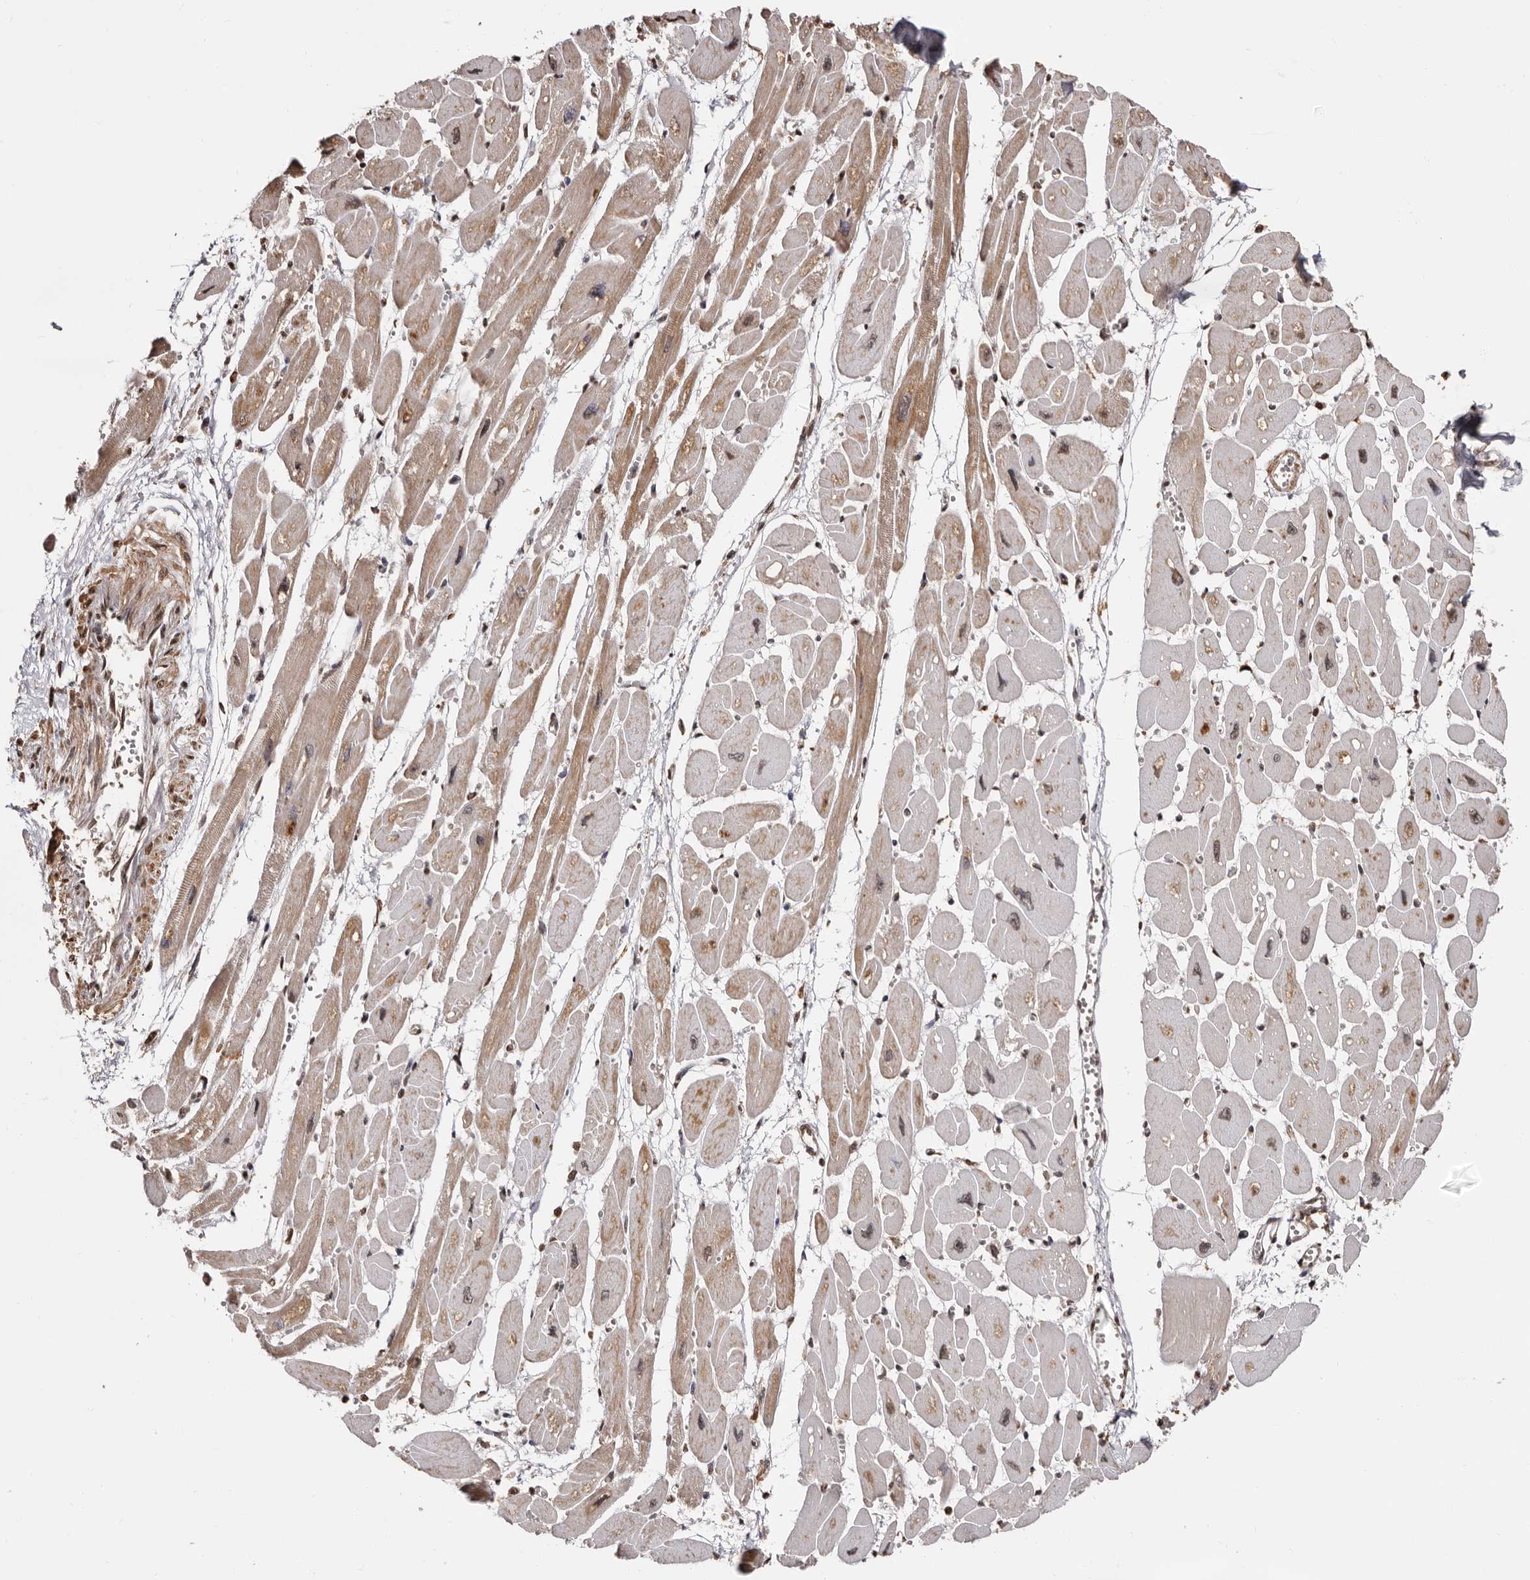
{"staining": {"intensity": "weak", "quantity": ">75%", "location": "cytoplasmic/membranous,nuclear"}, "tissue": "heart muscle", "cell_type": "Cardiomyocytes", "image_type": "normal", "snomed": [{"axis": "morphology", "description": "Normal tissue, NOS"}, {"axis": "topography", "description": "Heart"}], "caption": "Approximately >75% of cardiomyocytes in unremarkable heart muscle demonstrate weak cytoplasmic/membranous,nuclear protein positivity as visualized by brown immunohistochemical staining.", "gene": "CCDC190", "patient": {"sex": "female", "age": 54}}